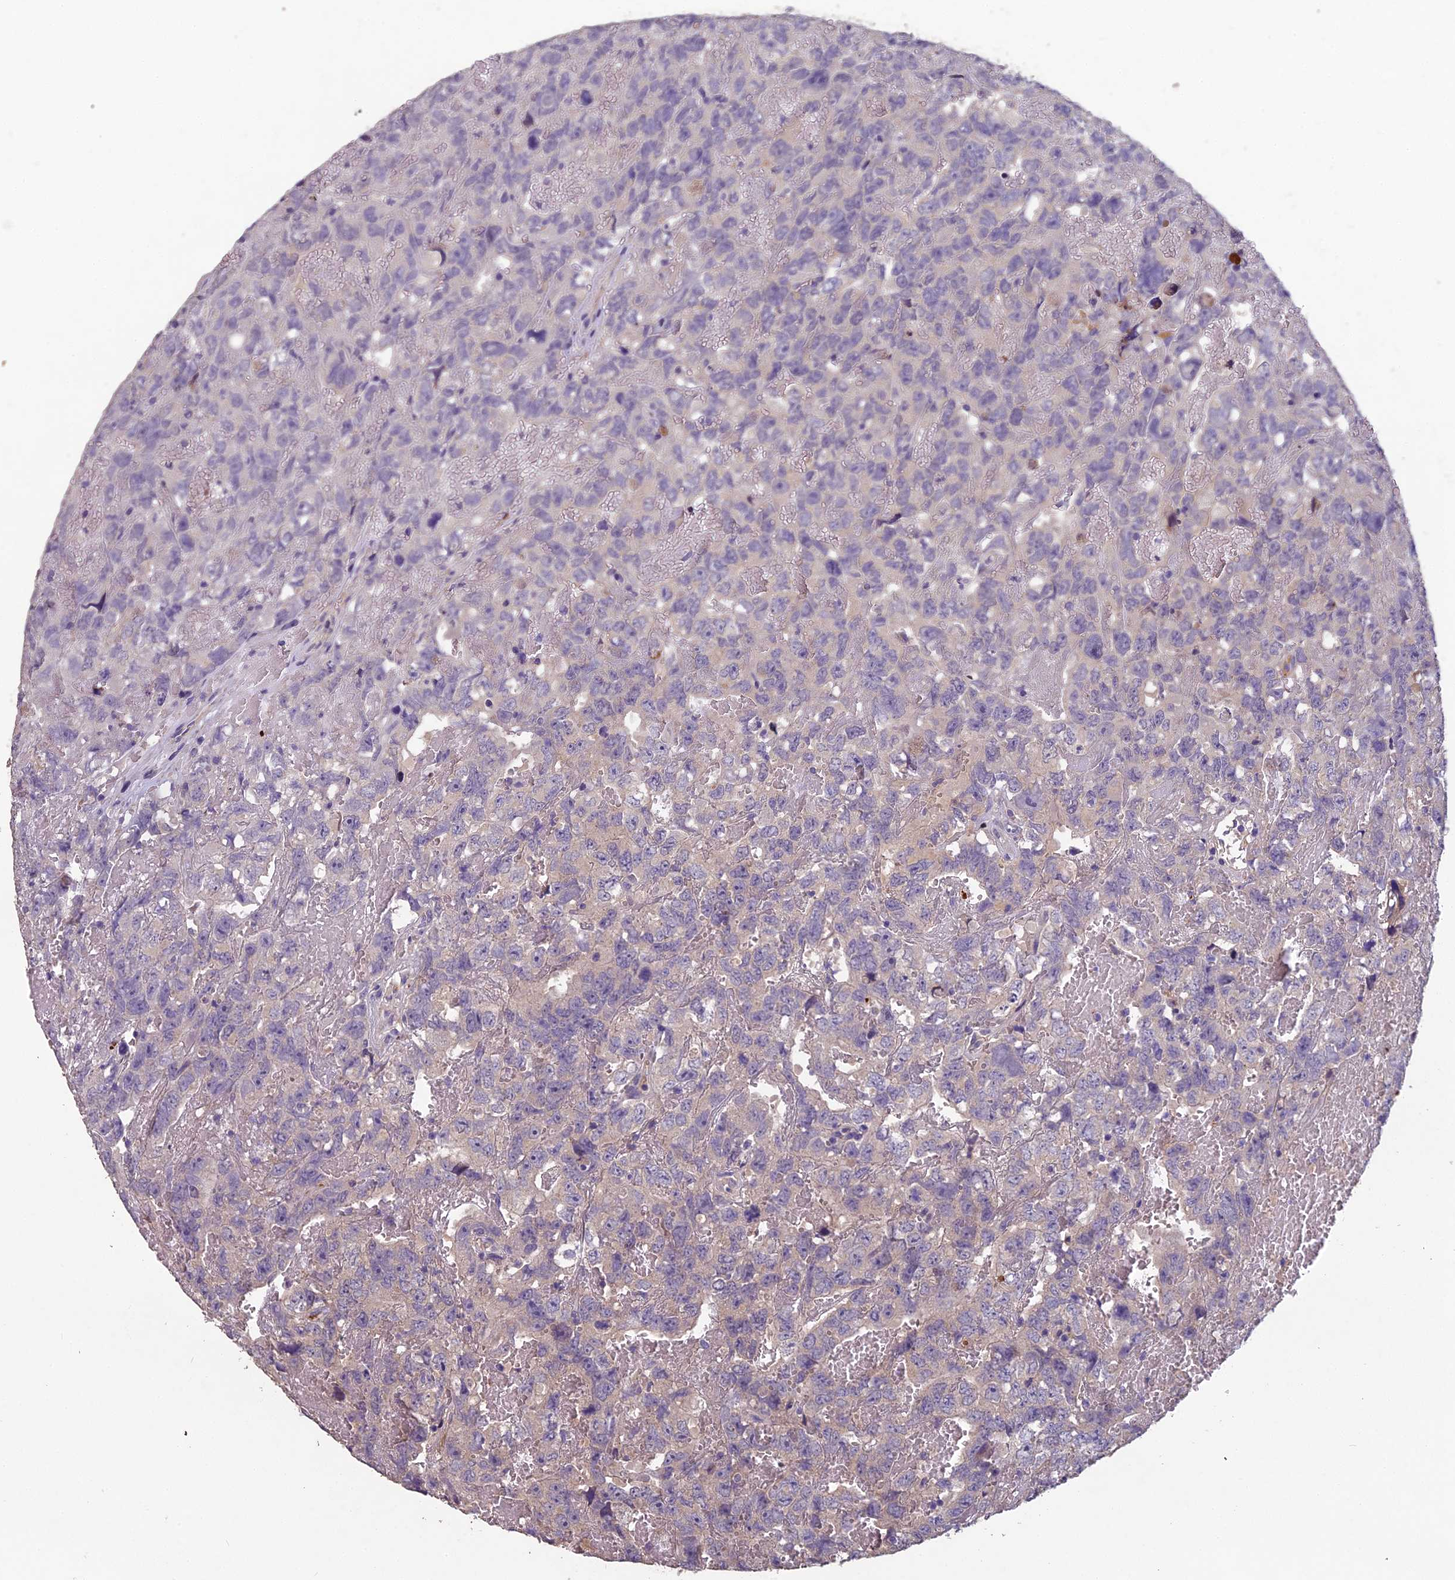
{"staining": {"intensity": "negative", "quantity": "none", "location": "none"}, "tissue": "testis cancer", "cell_type": "Tumor cells", "image_type": "cancer", "snomed": [{"axis": "morphology", "description": "Carcinoma, Embryonal, NOS"}, {"axis": "topography", "description": "Testis"}], "caption": "An IHC image of testis cancer is shown. There is no staining in tumor cells of testis cancer. (Stains: DAB immunohistochemistry (IHC) with hematoxylin counter stain, Microscopy: brightfield microscopy at high magnification).", "gene": "CEACAM16", "patient": {"sex": "male", "age": 45}}